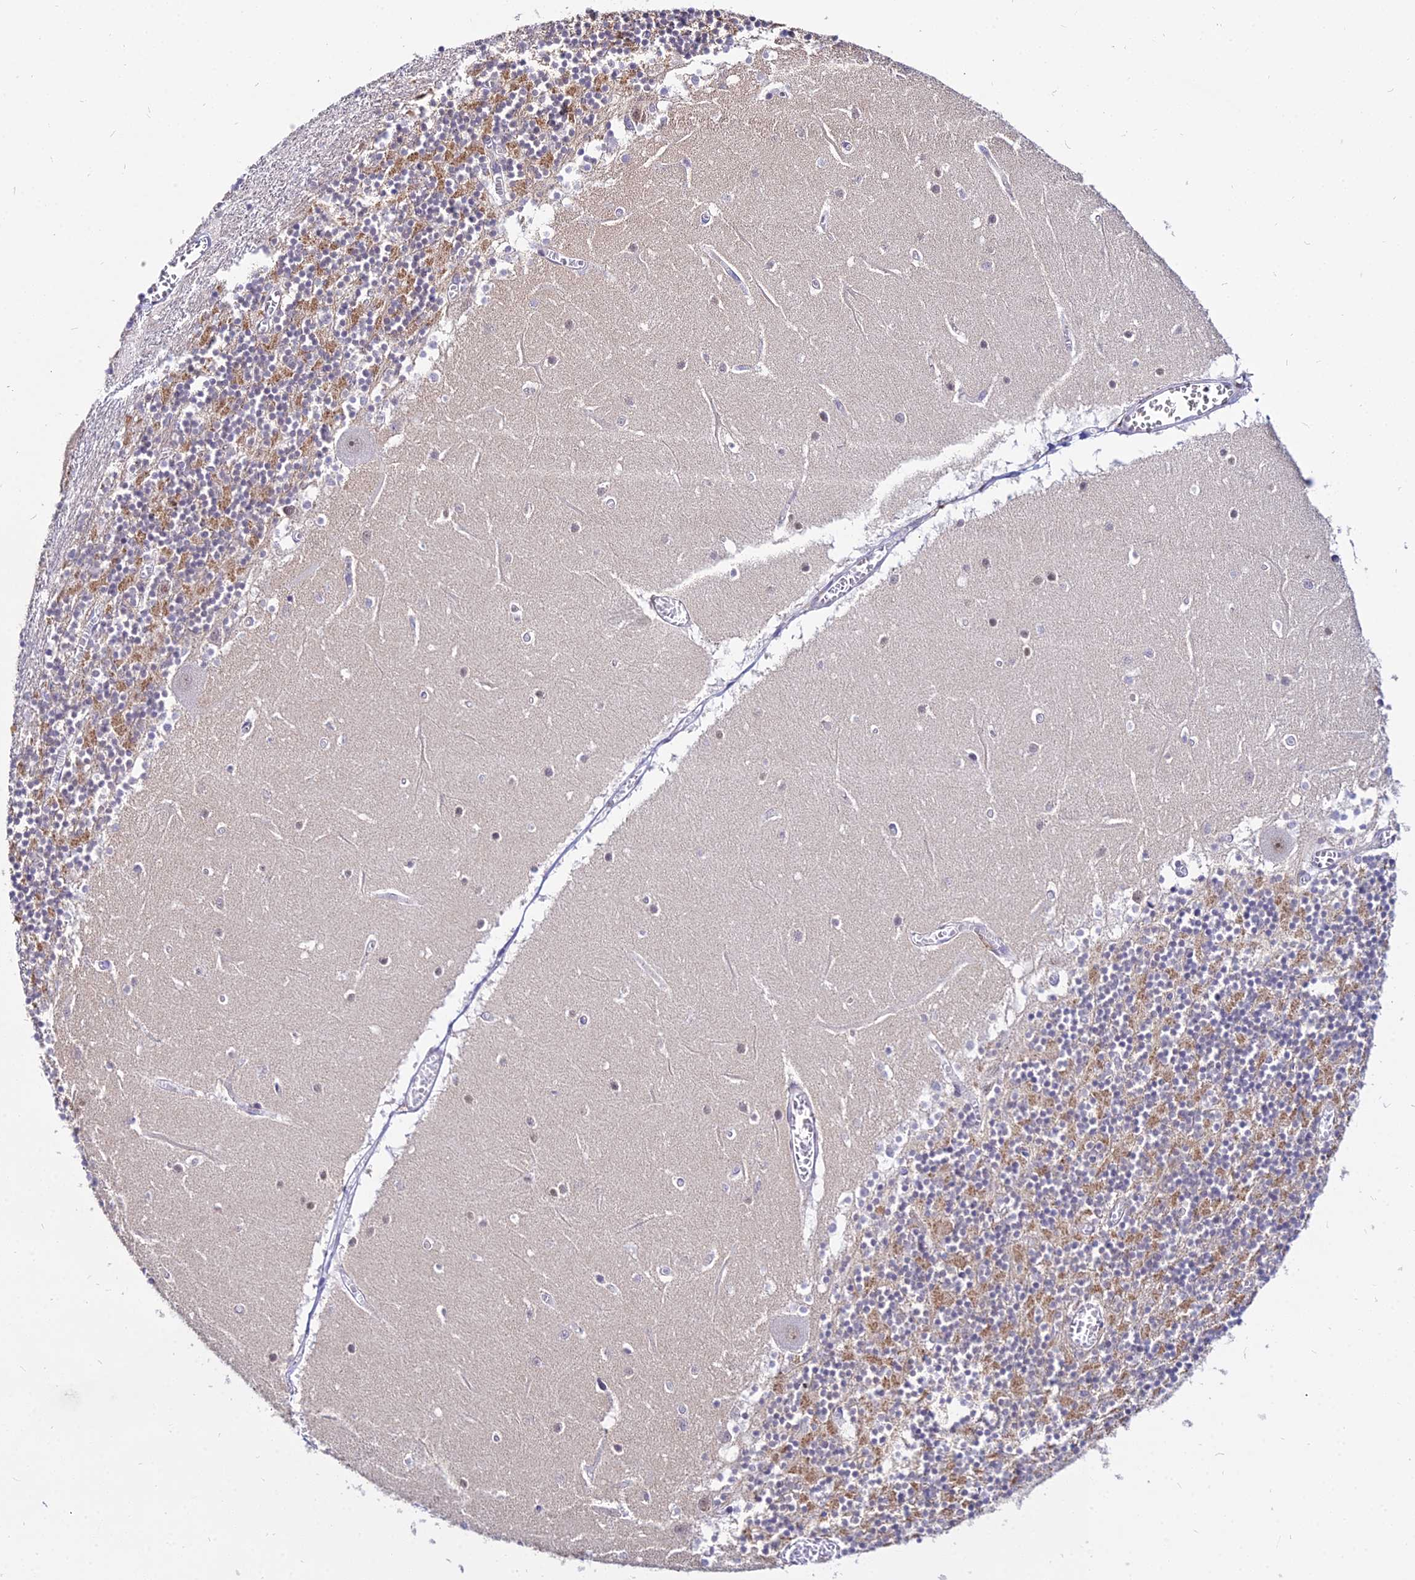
{"staining": {"intensity": "moderate", "quantity": "25%-75%", "location": "cytoplasmic/membranous"}, "tissue": "cerebellum", "cell_type": "Cells in granular layer", "image_type": "normal", "snomed": [{"axis": "morphology", "description": "Normal tissue, NOS"}, {"axis": "topography", "description": "Cerebellum"}], "caption": "This is an image of immunohistochemistry staining of normal cerebellum, which shows moderate positivity in the cytoplasmic/membranous of cells in granular layer.", "gene": "C6orf163", "patient": {"sex": "female", "age": 28}}